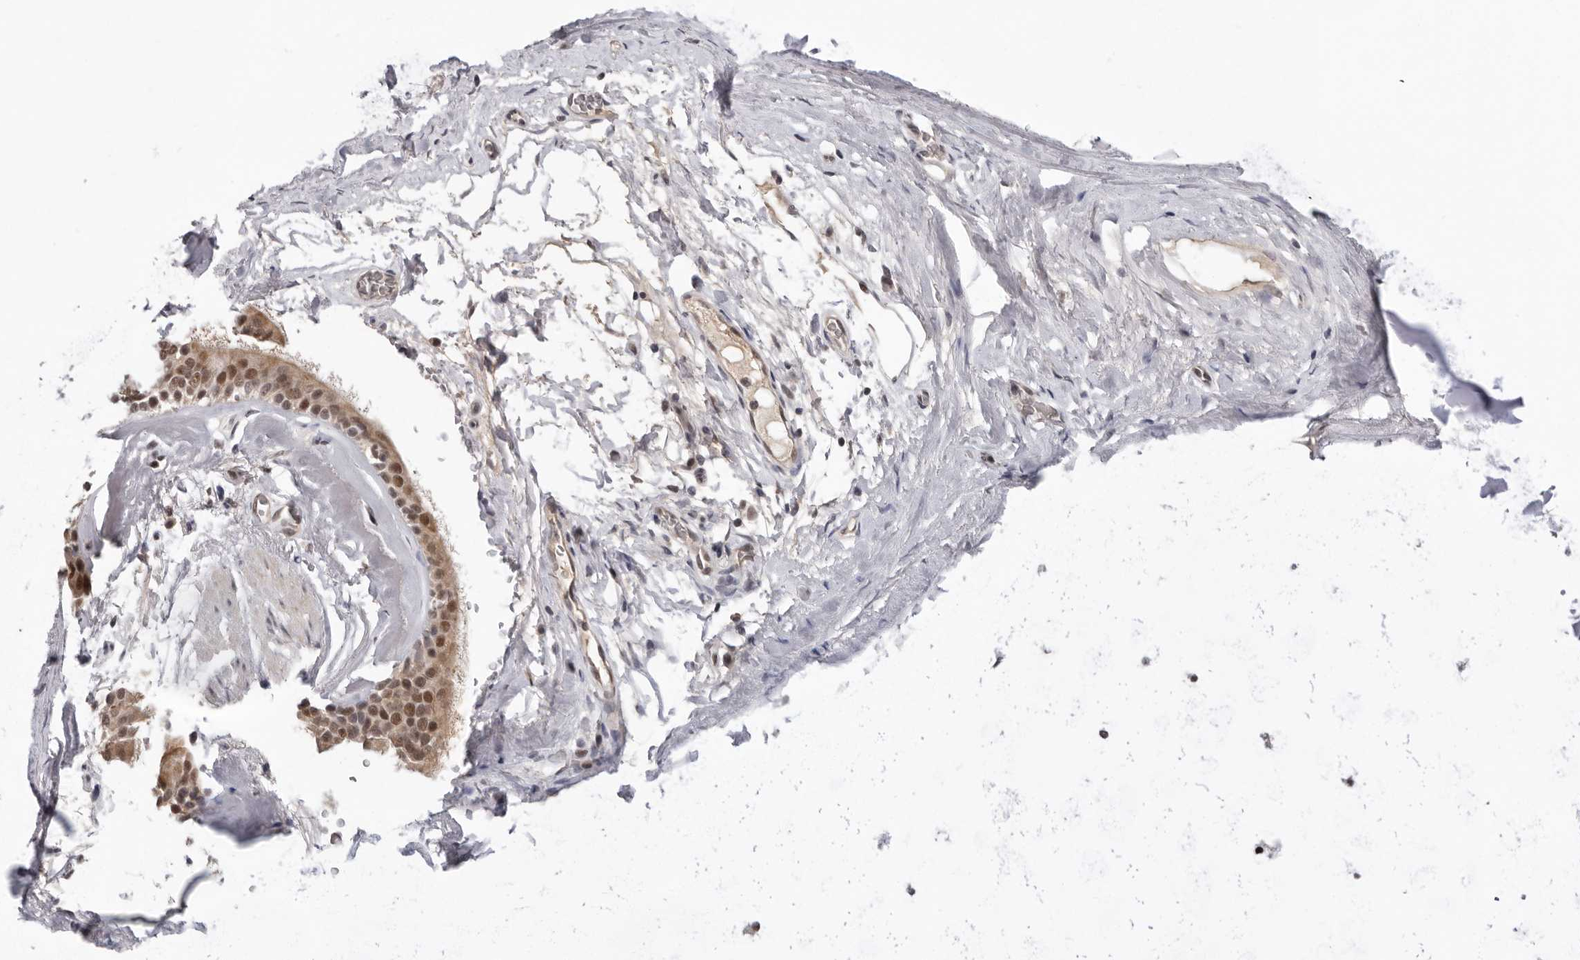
{"staining": {"intensity": "weak", "quantity": ">75%", "location": "nuclear"}, "tissue": "adipose tissue", "cell_type": "Adipocytes", "image_type": "normal", "snomed": [{"axis": "morphology", "description": "Normal tissue, NOS"}, {"axis": "topography", "description": "Cartilage tissue"}], "caption": "An IHC image of unremarkable tissue is shown. Protein staining in brown labels weak nuclear positivity in adipose tissue within adipocytes.", "gene": "BRCA2", "patient": {"sex": "female", "age": 63}}